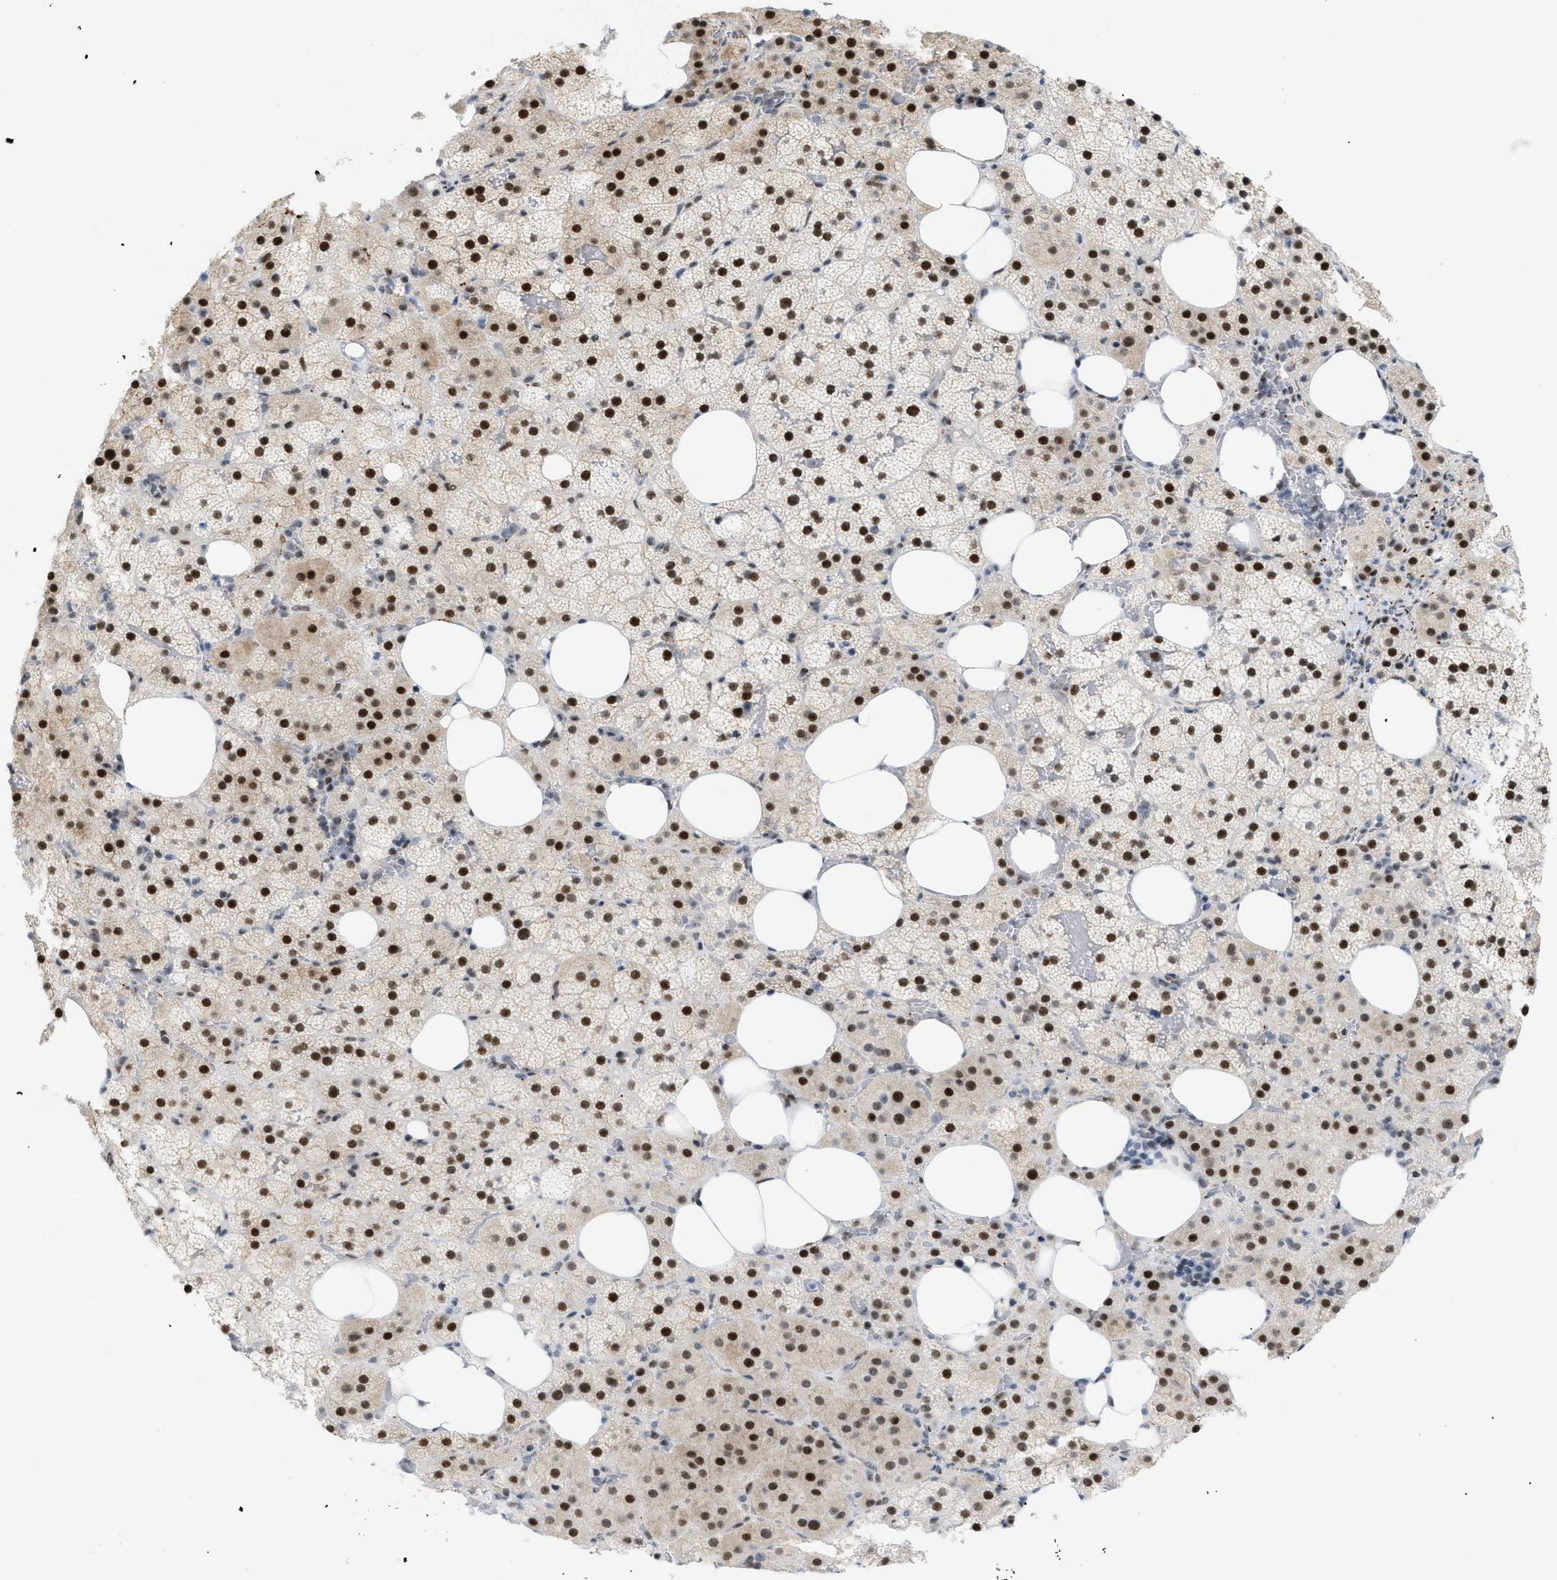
{"staining": {"intensity": "strong", "quantity": "25%-75%", "location": "nuclear"}, "tissue": "adrenal gland", "cell_type": "Glandular cells", "image_type": "normal", "snomed": [{"axis": "morphology", "description": "Normal tissue, NOS"}, {"axis": "topography", "description": "Adrenal gland"}], "caption": "High-magnification brightfield microscopy of unremarkable adrenal gland stained with DAB (brown) and counterstained with hematoxylin (blue). glandular cells exhibit strong nuclear staining is seen in about25%-75% of cells.", "gene": "MED1", "patient": {"sex": "female", "age": 59}}